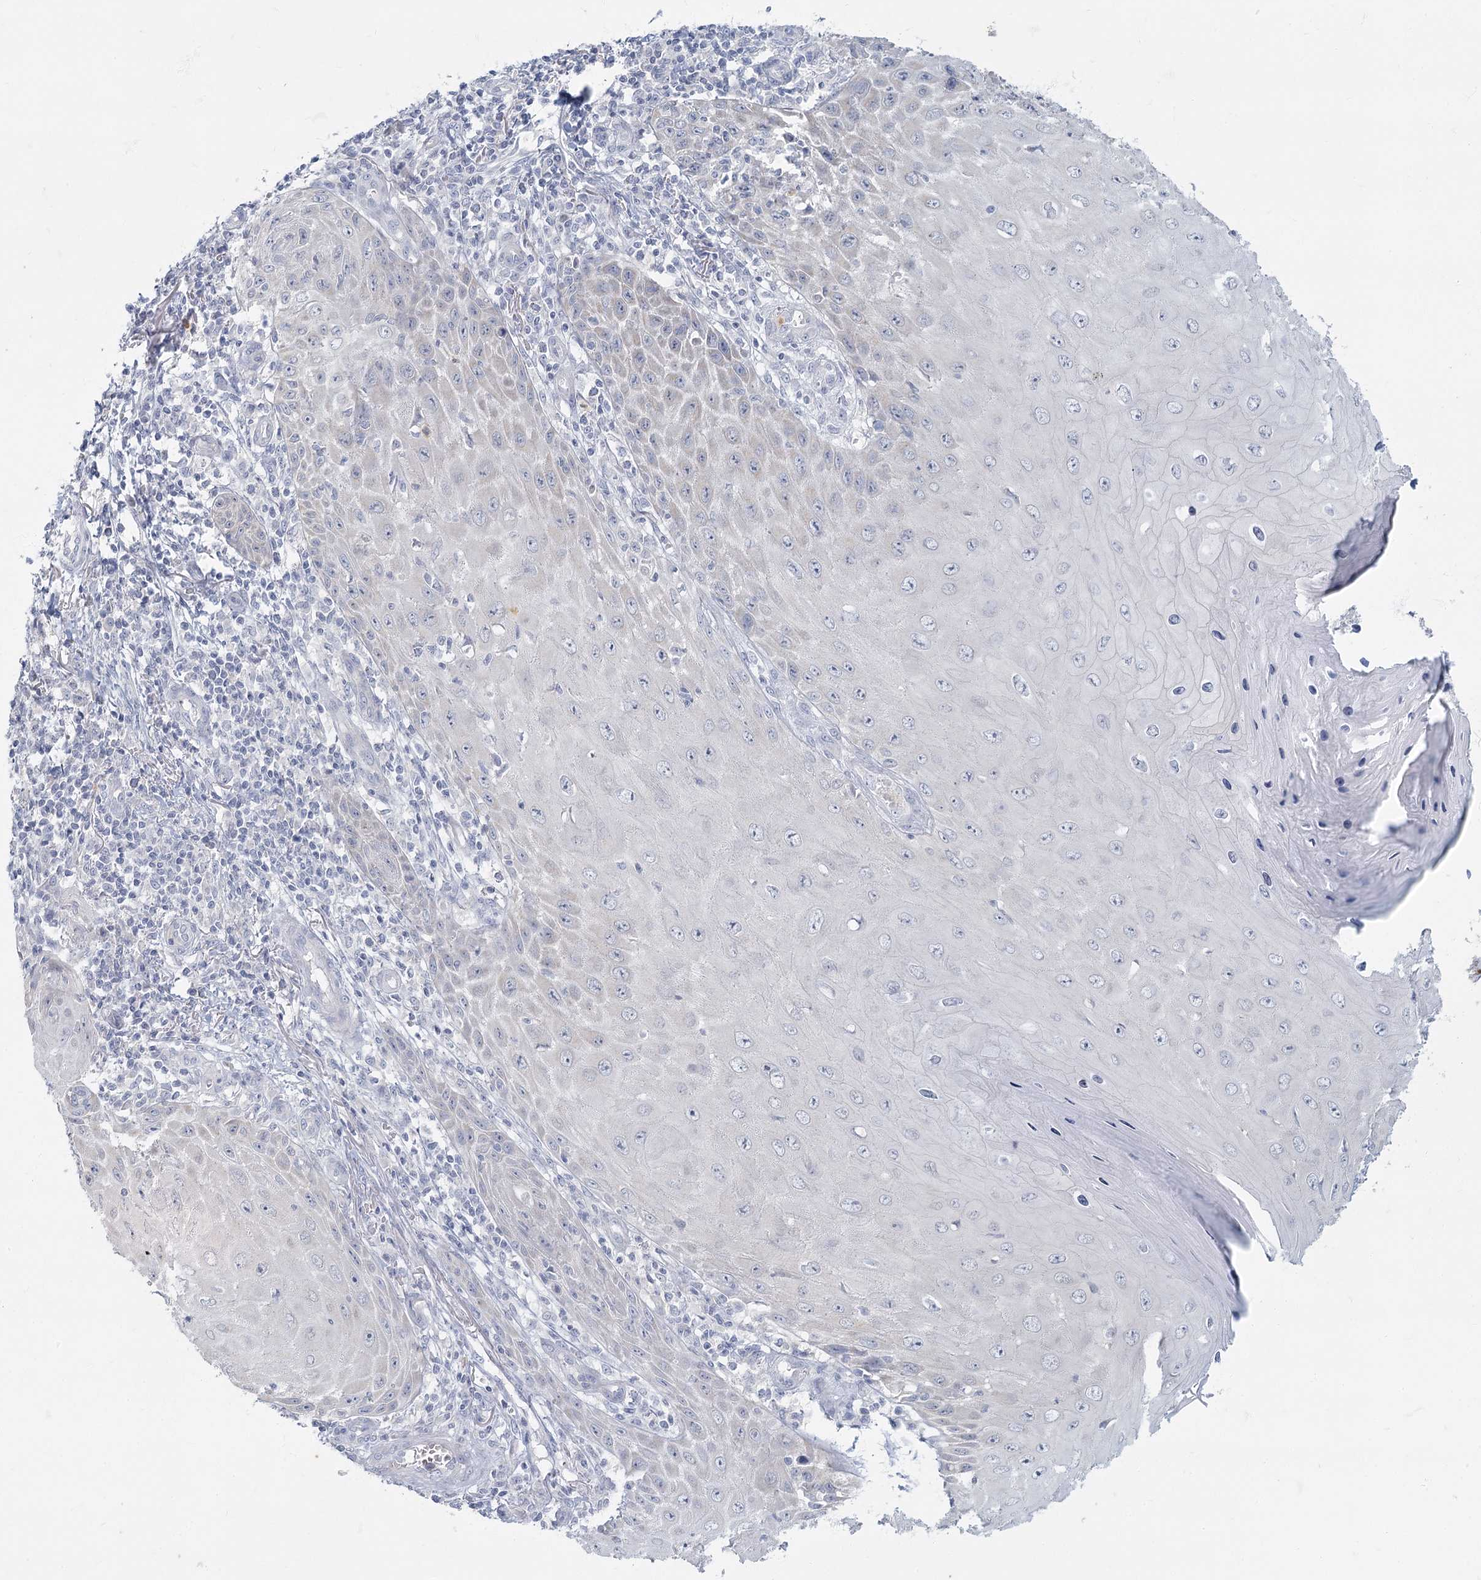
{"staining": {"intensity": "negative", "quantity": "none", "location": "none"}, "tissue": "skin cancer", "cell_type": "Tumor cells", "image_type": "cancer", "snomed": [{"axis": "morphology", "description": "Squamous cell carcinoma, NOS"}, {"axis": "topography", "description": "Skin"}], "caption": "Squamous cell carcinoma (skin) was stained to show a protein in brown. There is no significant expression in tumor cells.", "gene": "FAM110C", "patient": {"sex": "female", "age": 73}}